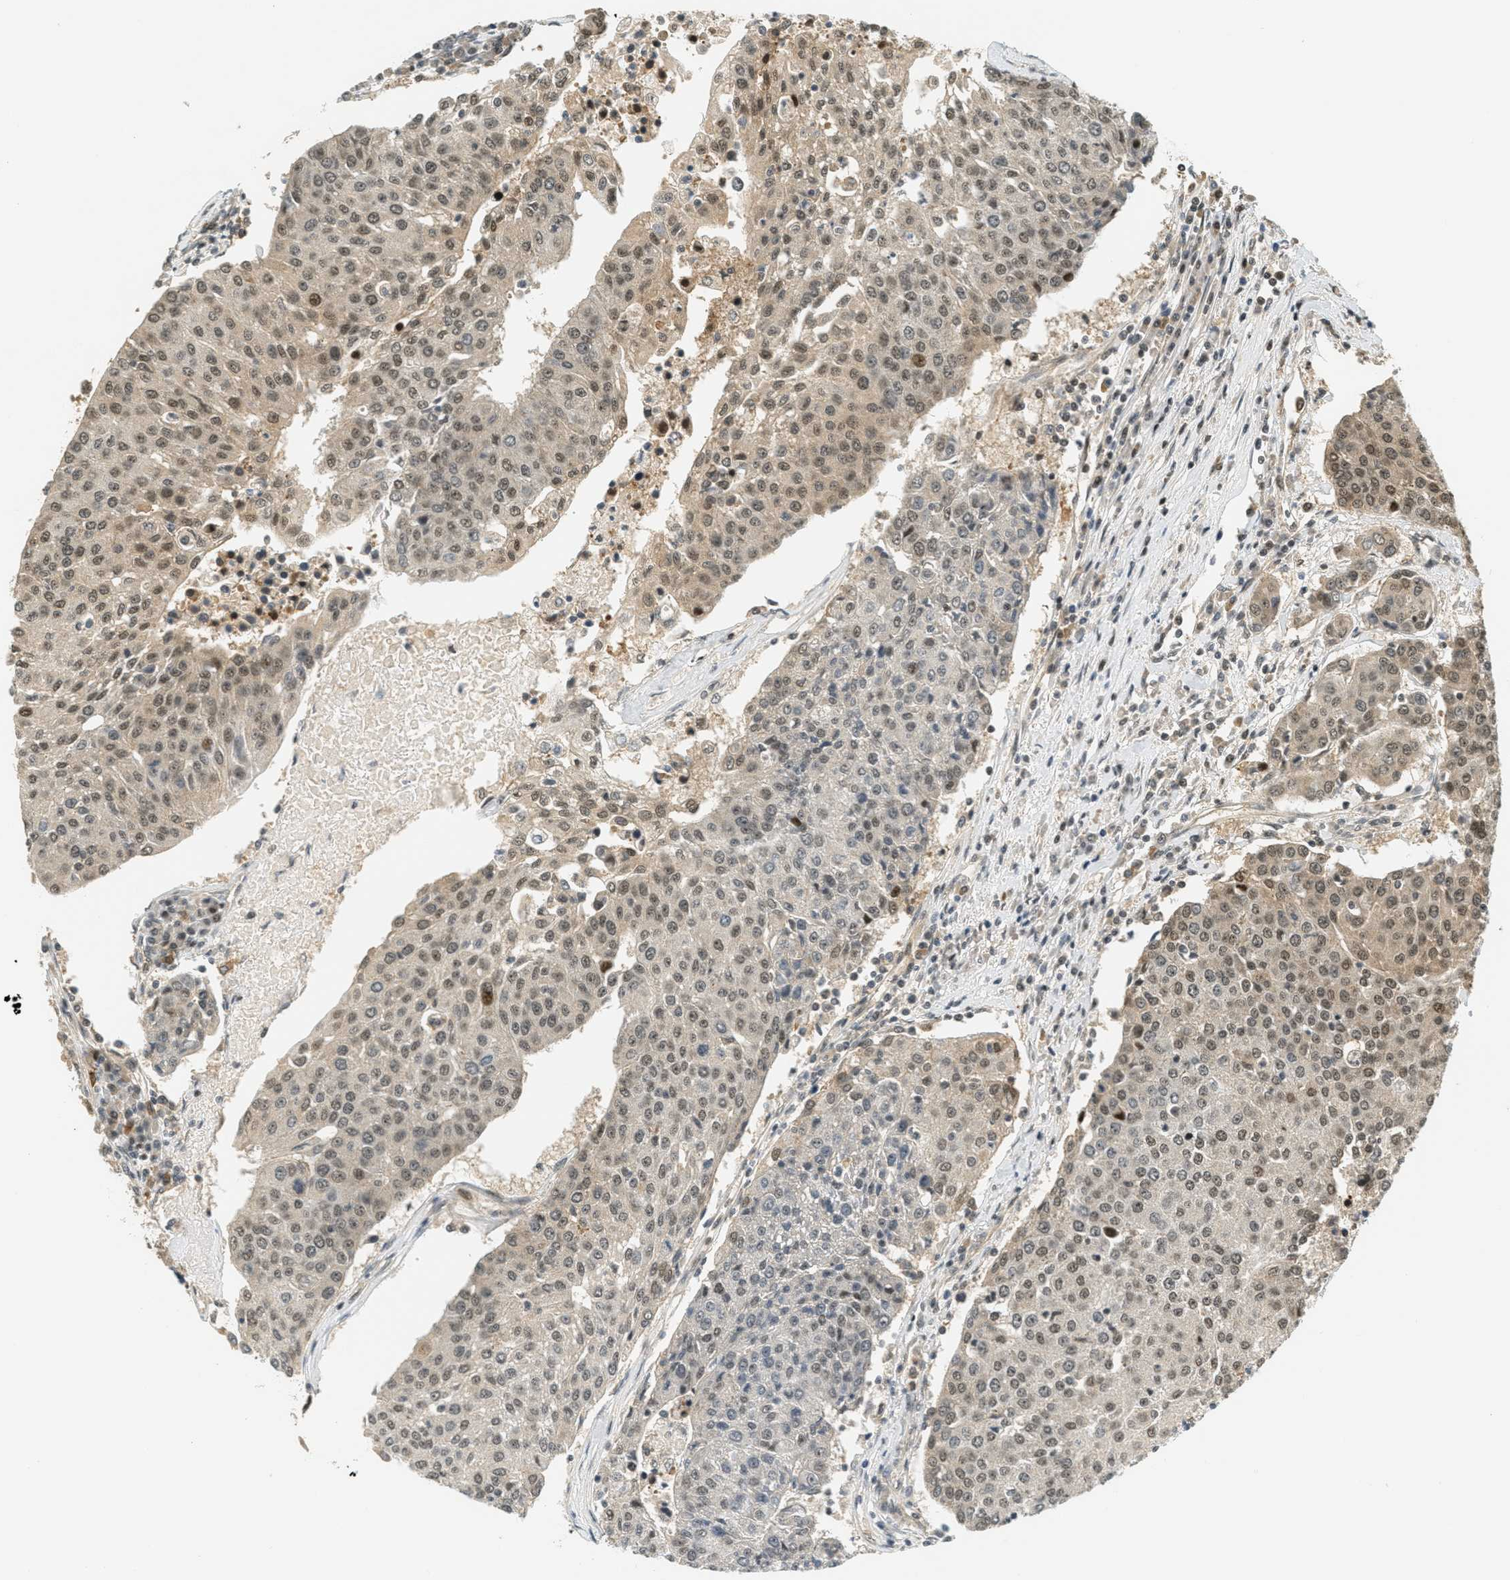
{"staining": {"intensity": "moderate", "quantity": ">75%", "location": "cytoplasmic/membranous,nuclear"}, "tissue": "urothelial cancer", "cell_type": "Tumor cells", "image_type": "cancer", "snomed": [{"axis": "morphology", "description": "Urothelial carcinoma, High grade"}, {"axis": "topography", "description": "Urinary bladder"}], "caption": "Immunohistochemical staining of urothelial carcinoma (high-grade) displays medium levels of moderate cytoplasmic/membranous and nuclear protein positivity in about >75% of tumor cells.", "gene": "FOXM1", "patient": {"sex": "female", "age": 85}}